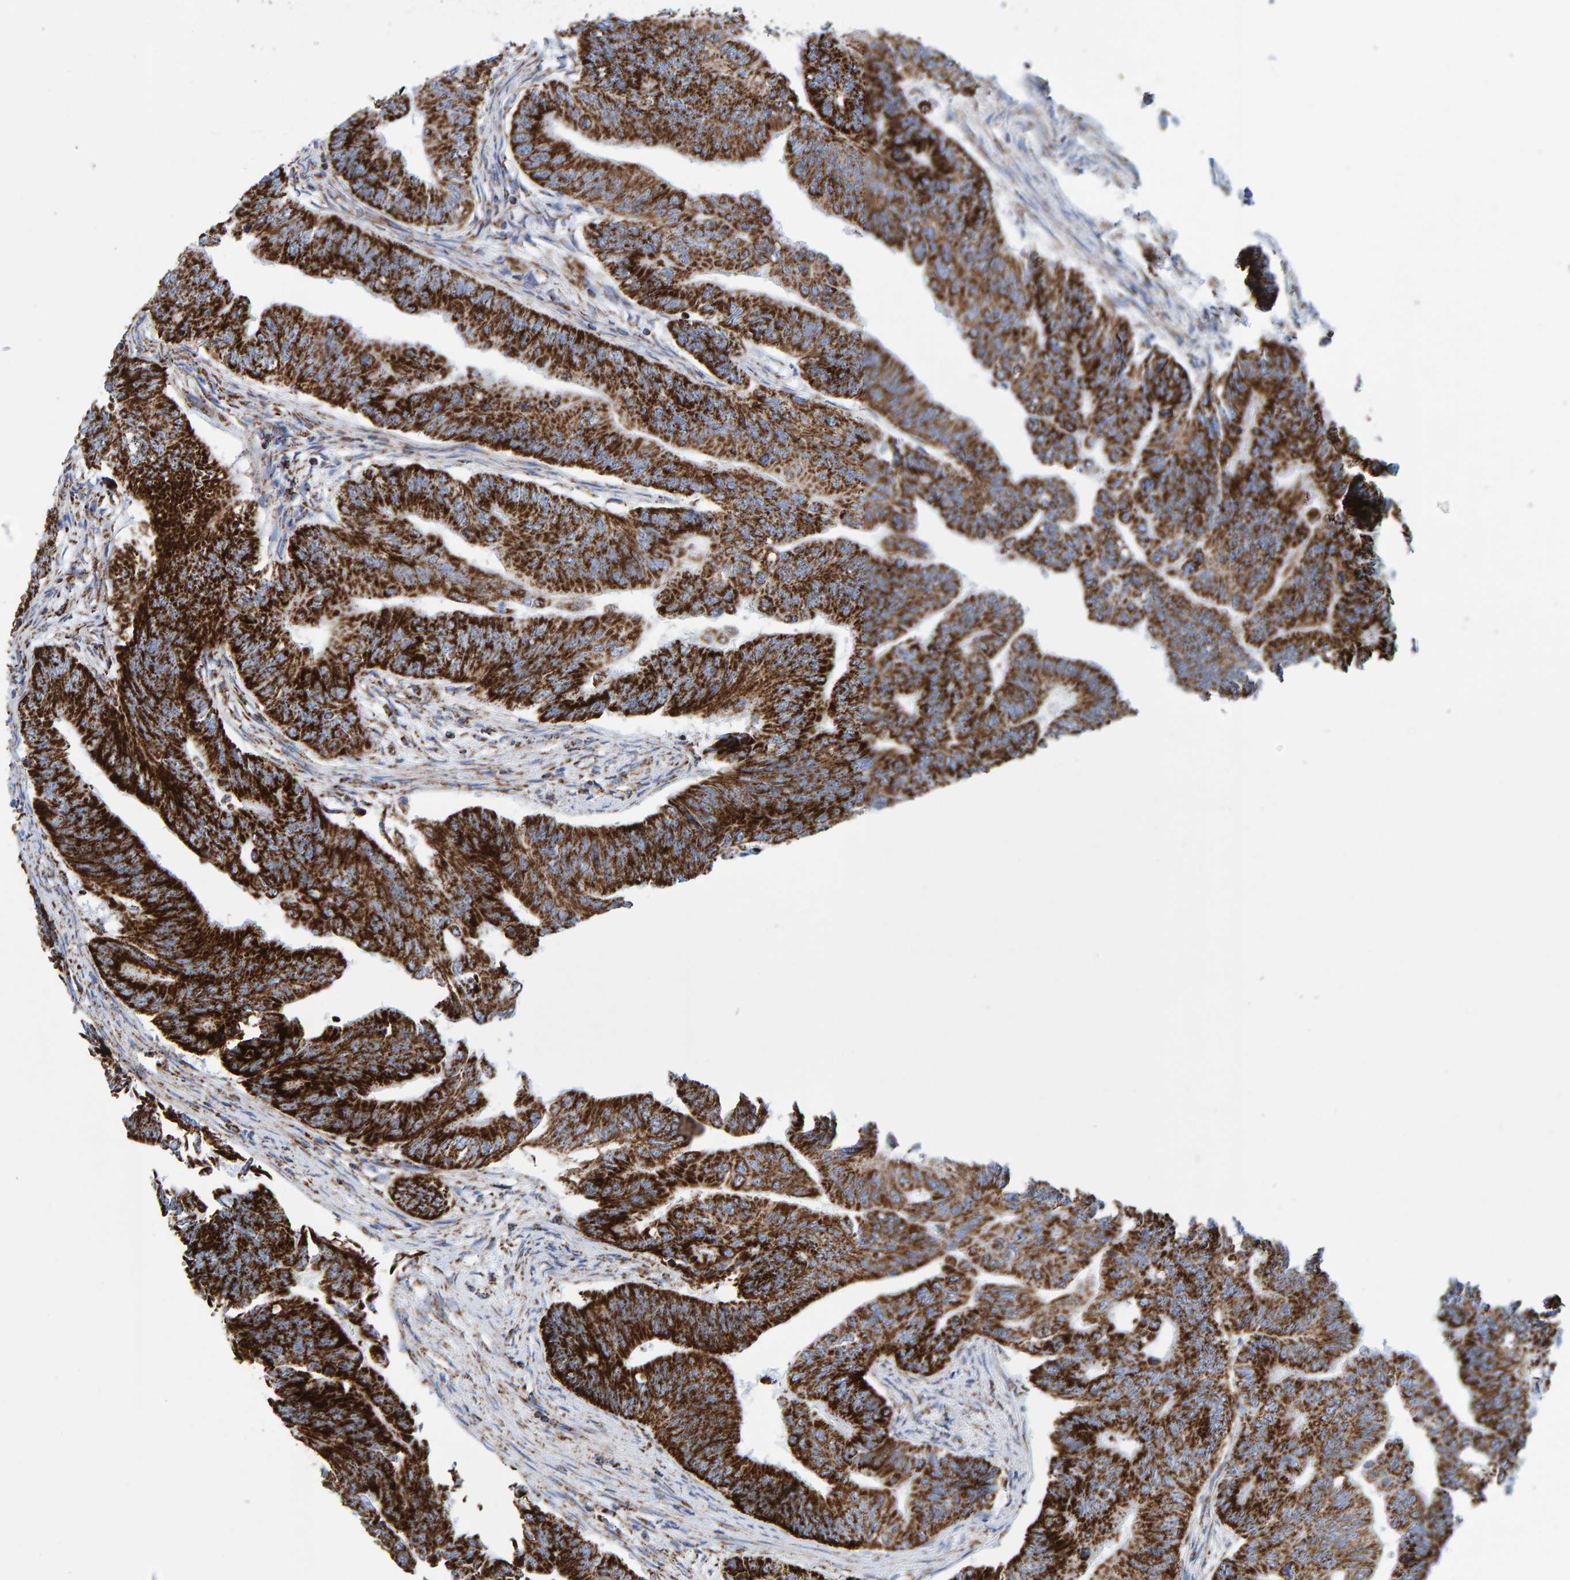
{"staining": {"intensity": "strong", "quantity": ">75%", "location": "cytoplasmic/membranous"}, "tissue": "colorectal cancer", "cell_type": "Tumor cells", "image_type": "cancer", "snomed": [{"axis": "morphology", "description": "Adenoma, NOS"}, {"axis": "morphology", "description": "Adenocarcinoma, NOS"}, {"axis": "topography", "description": "Colon"}], "caption": "Immunohistochemistry (IHC) (DAB) staining of colorectal cancer exhibits strong cytoplasmic/membranous protein staining in about >75% of tumor cells.", "gene": "ENSG00000262660", "patient": {"sex": "male", "age": 79}}